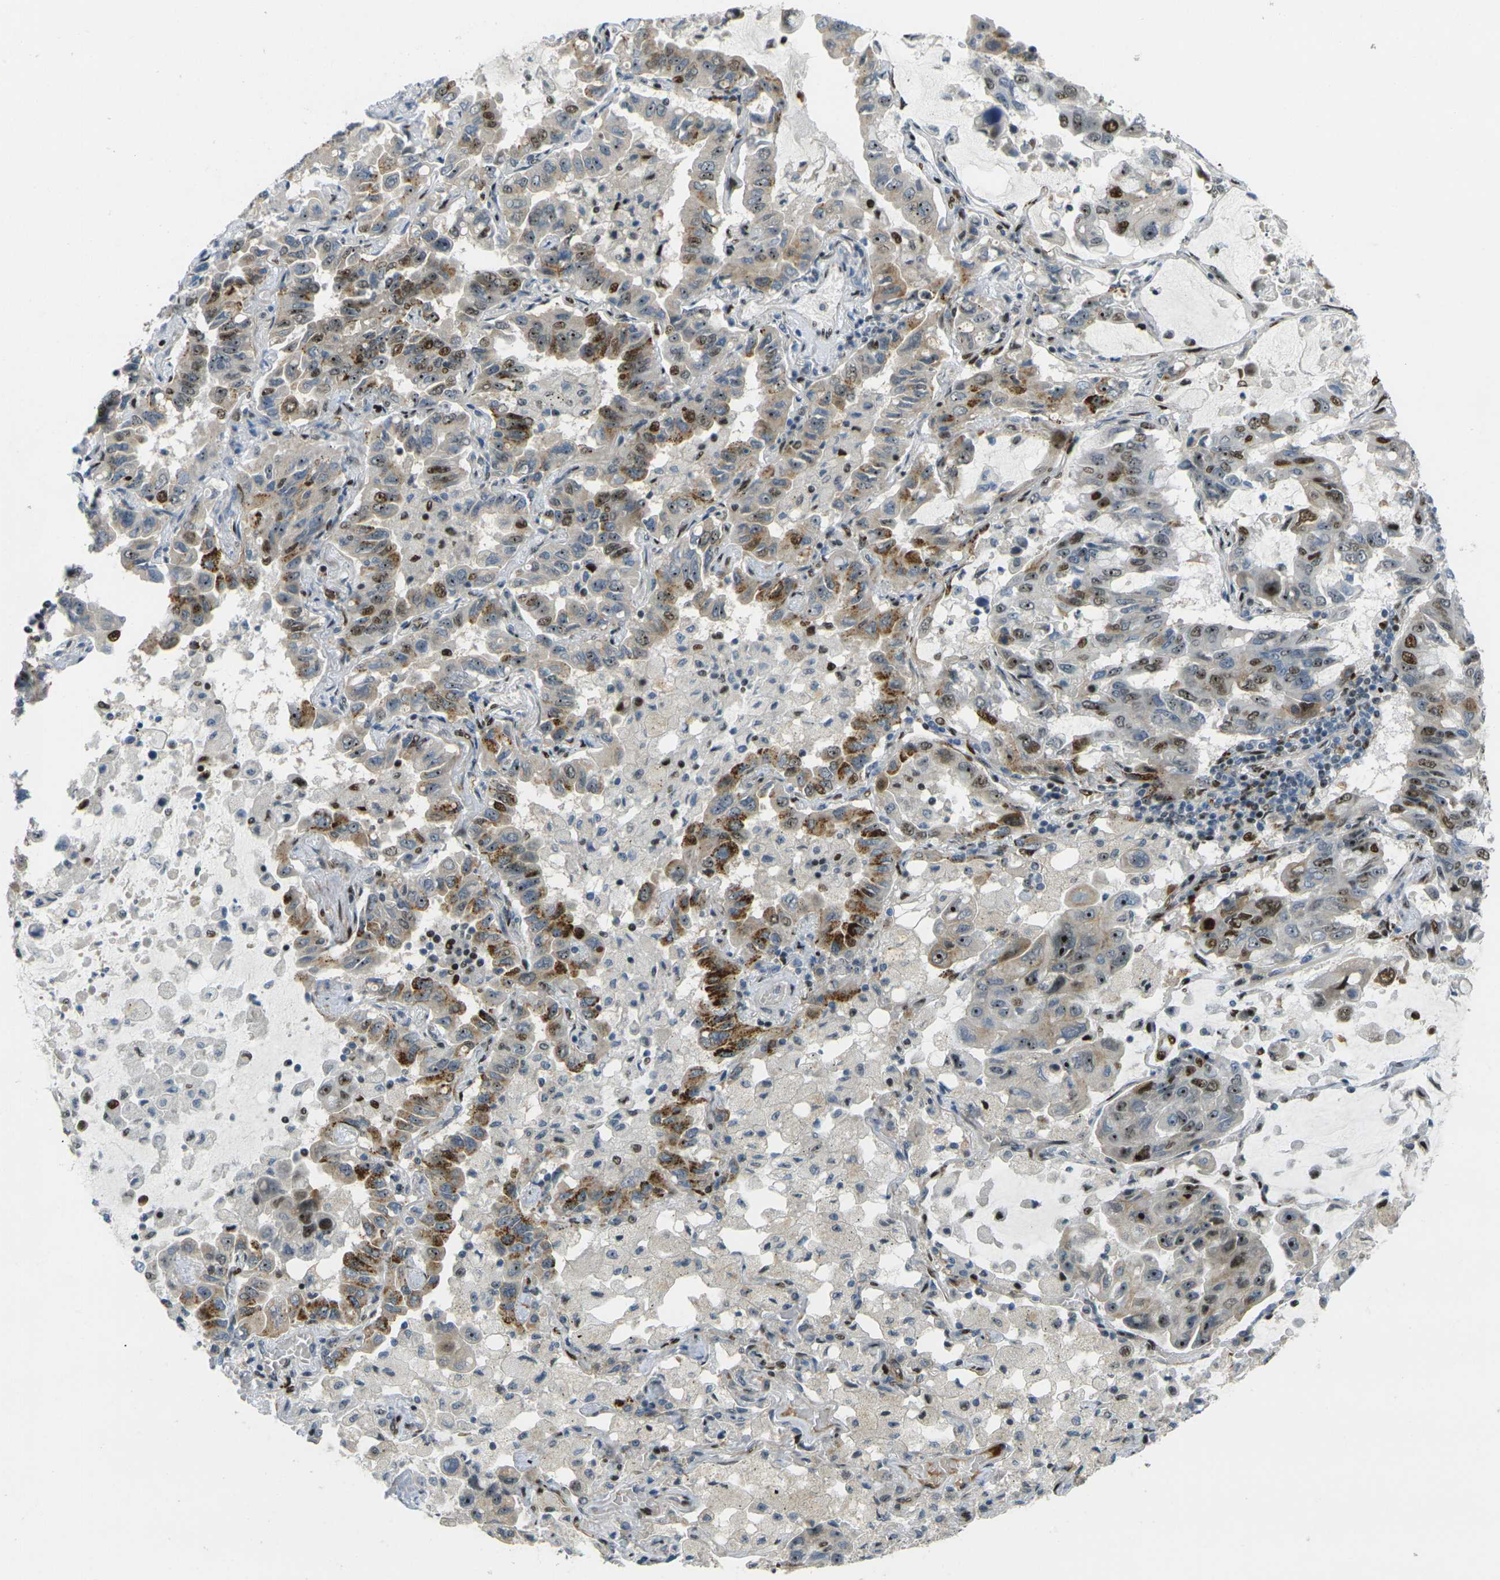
{"staining": {"intensity": "moderate", "quantity": ">75%", "location": "cytoplasmic/membranous,nuclear"}, "tissue": "lung cancer", "cell_type": "Tumor cells", "image_type": "cancer", "snomed": [{"axis": "morphology", "description": "Adenocarcinoma, NOS"}, {"axis": "topography", "description": "Lung"}], "caption": "Immunohistochemistry (IHC) of lung adenocarcinoma exhibits medium levels of moderate cytoplasmic/membranous and nuclear staining in approximately >75% of tumor cells.", "gene": "UBE2C", "patient": {"sex": "male", "age": 64}}